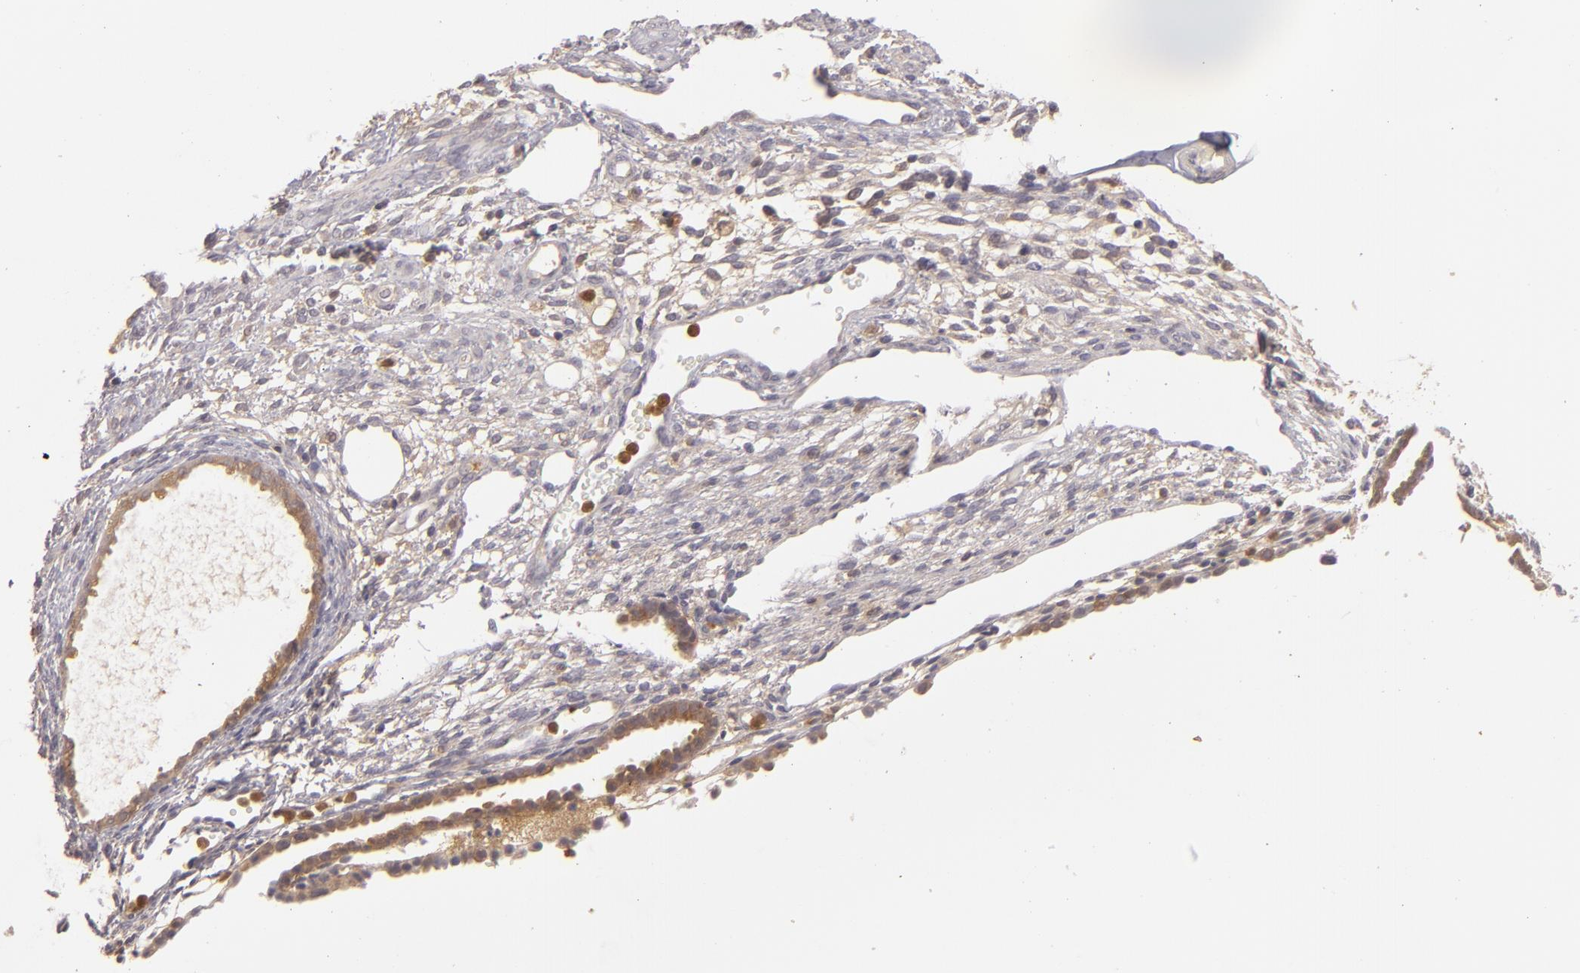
{"staining": {"intensity": "weak", "quantity": "<25%", "location": "cytoplasmic/membranous"}, "tissue": "endometrium", "cell_type": "Cells in endometrial stroma", "image_type": "normal", "snomed": [{"axis": "morphology", "description": "Normal tissue, NOS"}, {"axis": "topography", "description": "Endometrium"}], "caption": "Immunohistochemistry of normal human endometrium shows no expression in cells in endometrial stroma. Brightfield microscopy of immunohistochemistry stained with DAB (3,3'-diaminobenzidine) (brown) and hematoxylin (blue), captured at high magnification.", "gene": "PRKCD", "patient": {"sex": "female", "age": 72}}